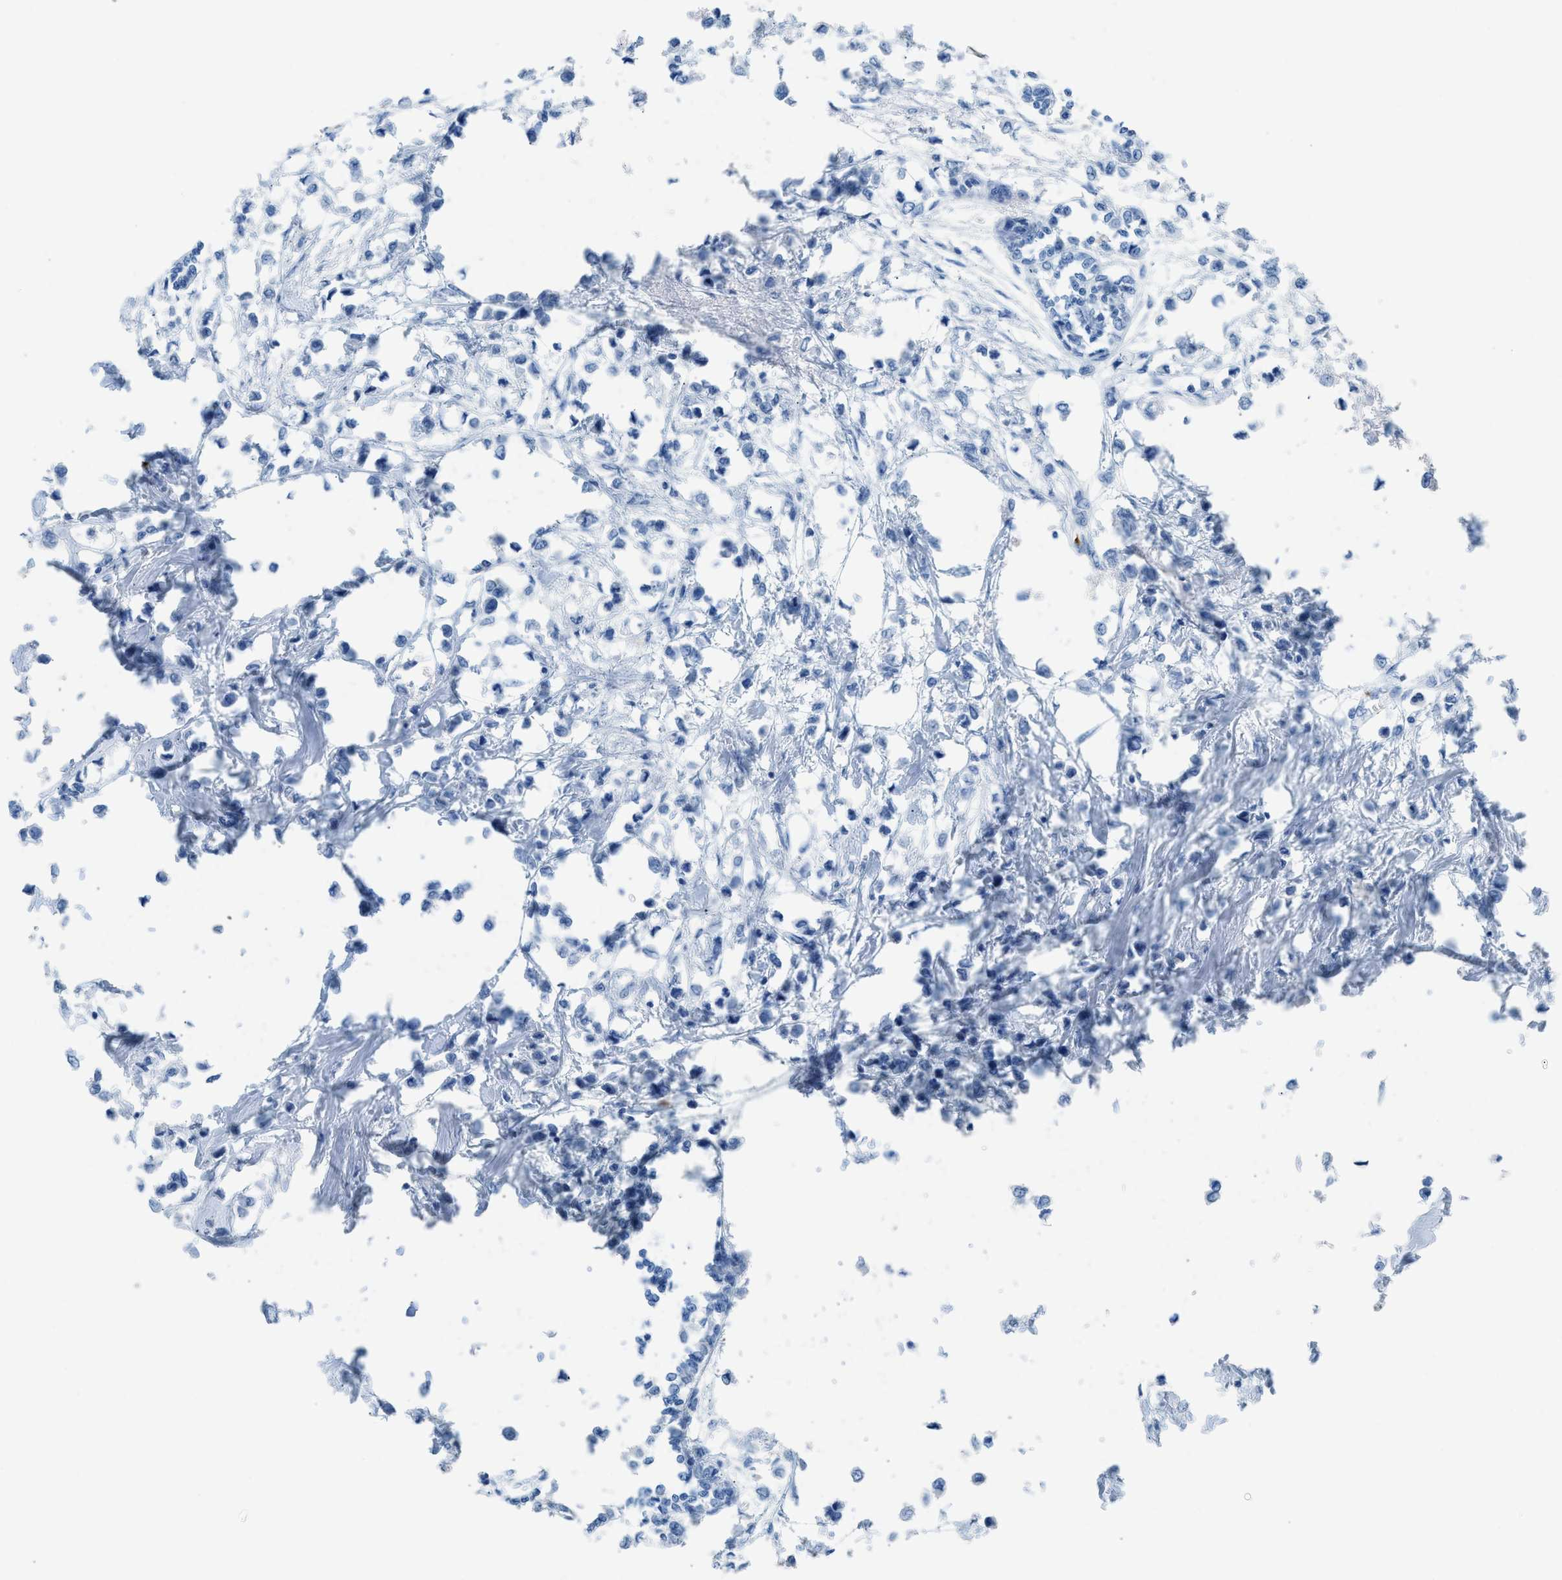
{"staining": {"intensity": "negative", "quantity": "none", "location": "none"}, "tissue": "breast cancer", "cell_type": "Tumor cells", "image_type": "cancer", "snomed": [{"axis": "morphology", "description": "Lobular carcinoma"}, {"axis": "topography", "description": "Breast"}], "caption": "Immunohistochemistry photomicrograph of breast lobular carcinoma stained for a protein (brown), which exhibits no positivity in tumor cells.", "gene": "FAIM2", "patient": {"sex": "female", "age": 51}}